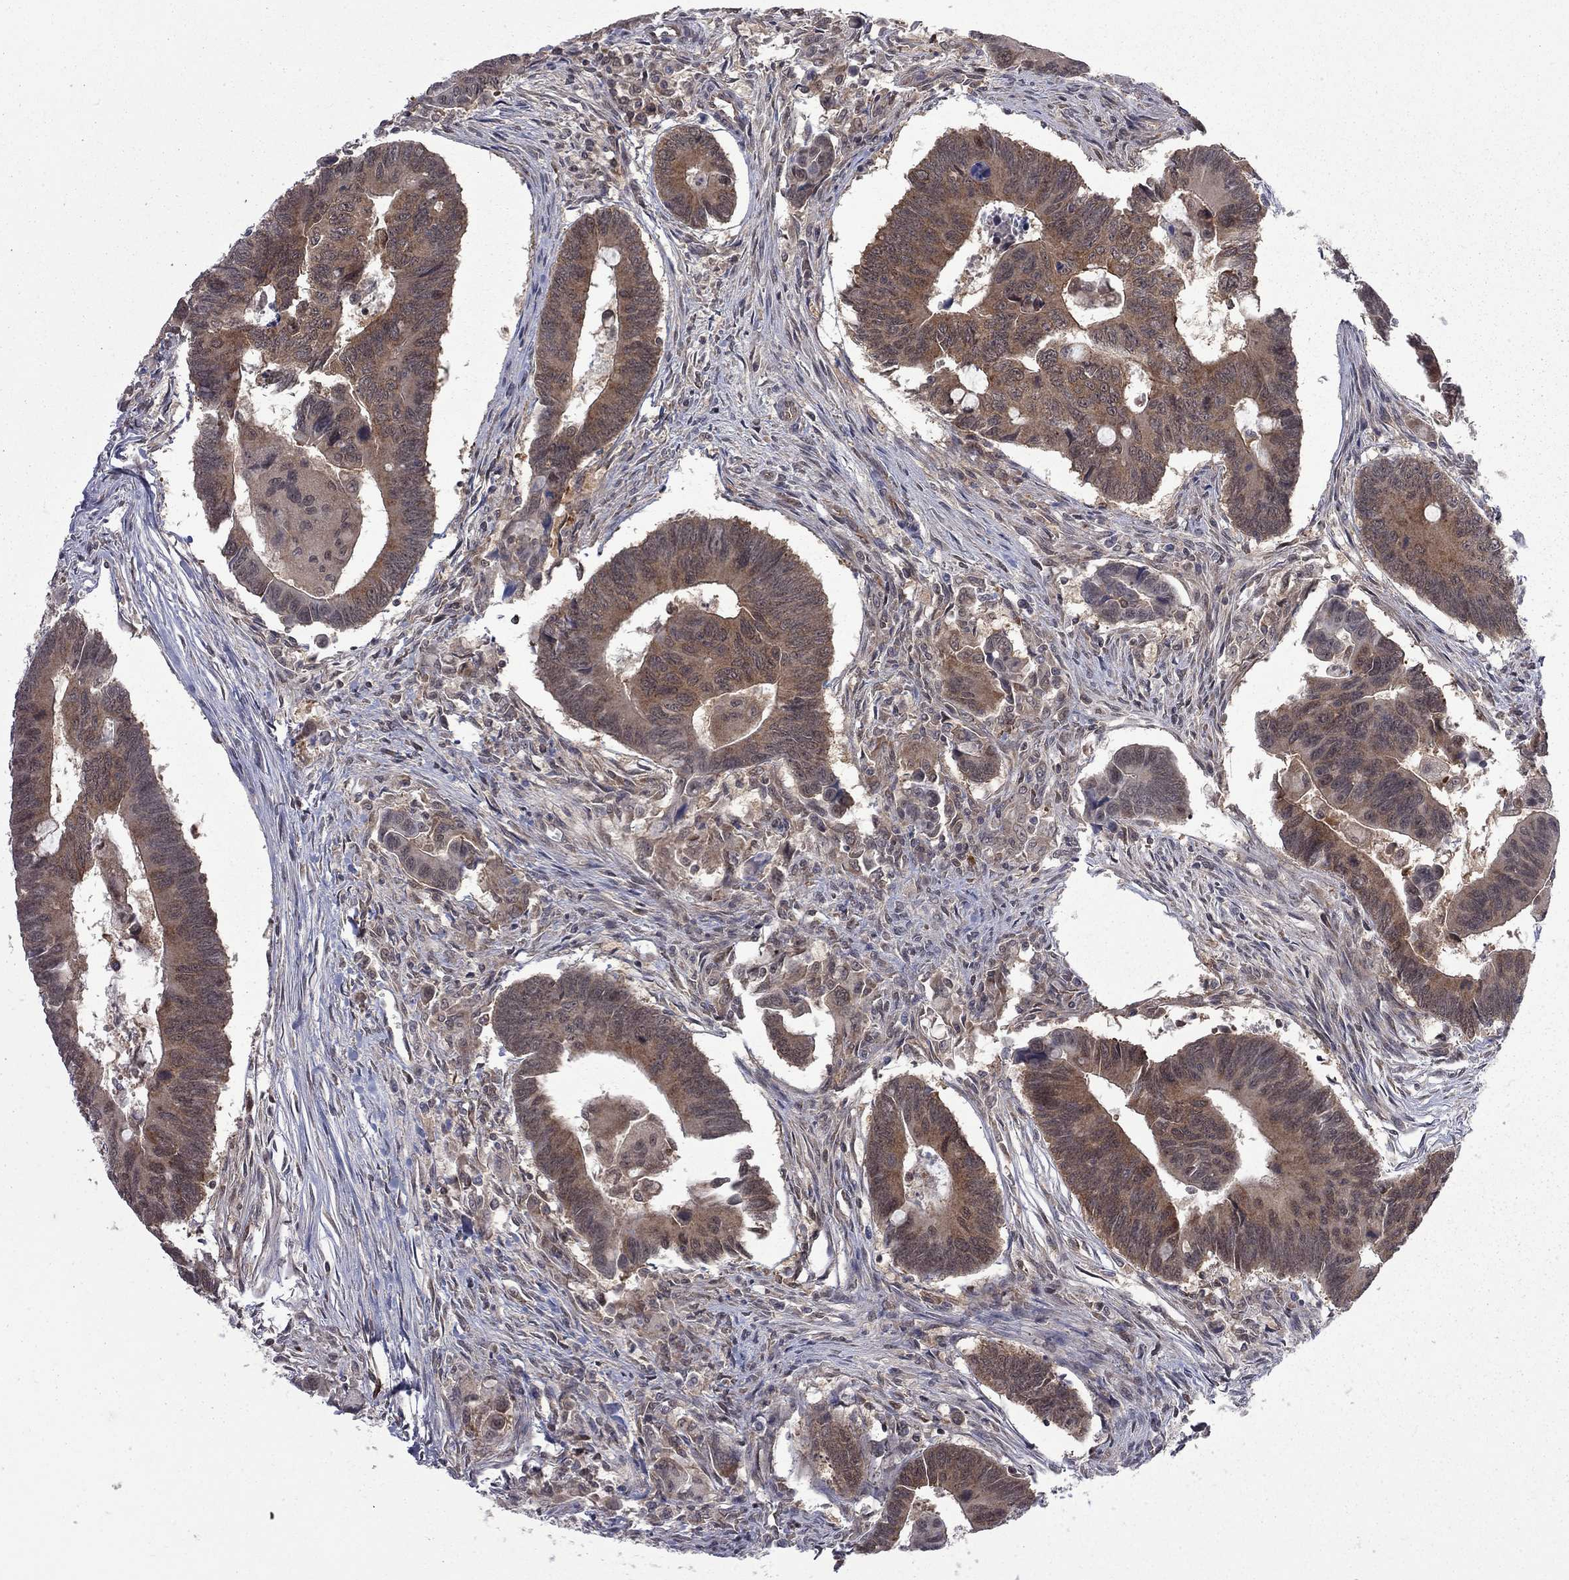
{"staining": {"intensity": "moderate", "quantity": ">75%", "location": "cytoplasmic/membranous"}, "tissue": "colorectal cancer", "cell_type": "Tumor cells", "image_type": "cancer", "snomed": [{"axis": "morphology", "description": "Adenocarcinoma, NOS"}, {"axis": "topography", "description": "Rectum"}], "caption": "IHC of human colorectal adenocarcinoma reveals medium levels of moderate cytoplasmic/membranous expression in approximately >75% of tumor cells. The protein of interest is shown in brown color, while the nuclei are stained blue.", "gene": "NAA50", "patient": {"sex": "male", "age": 67}}